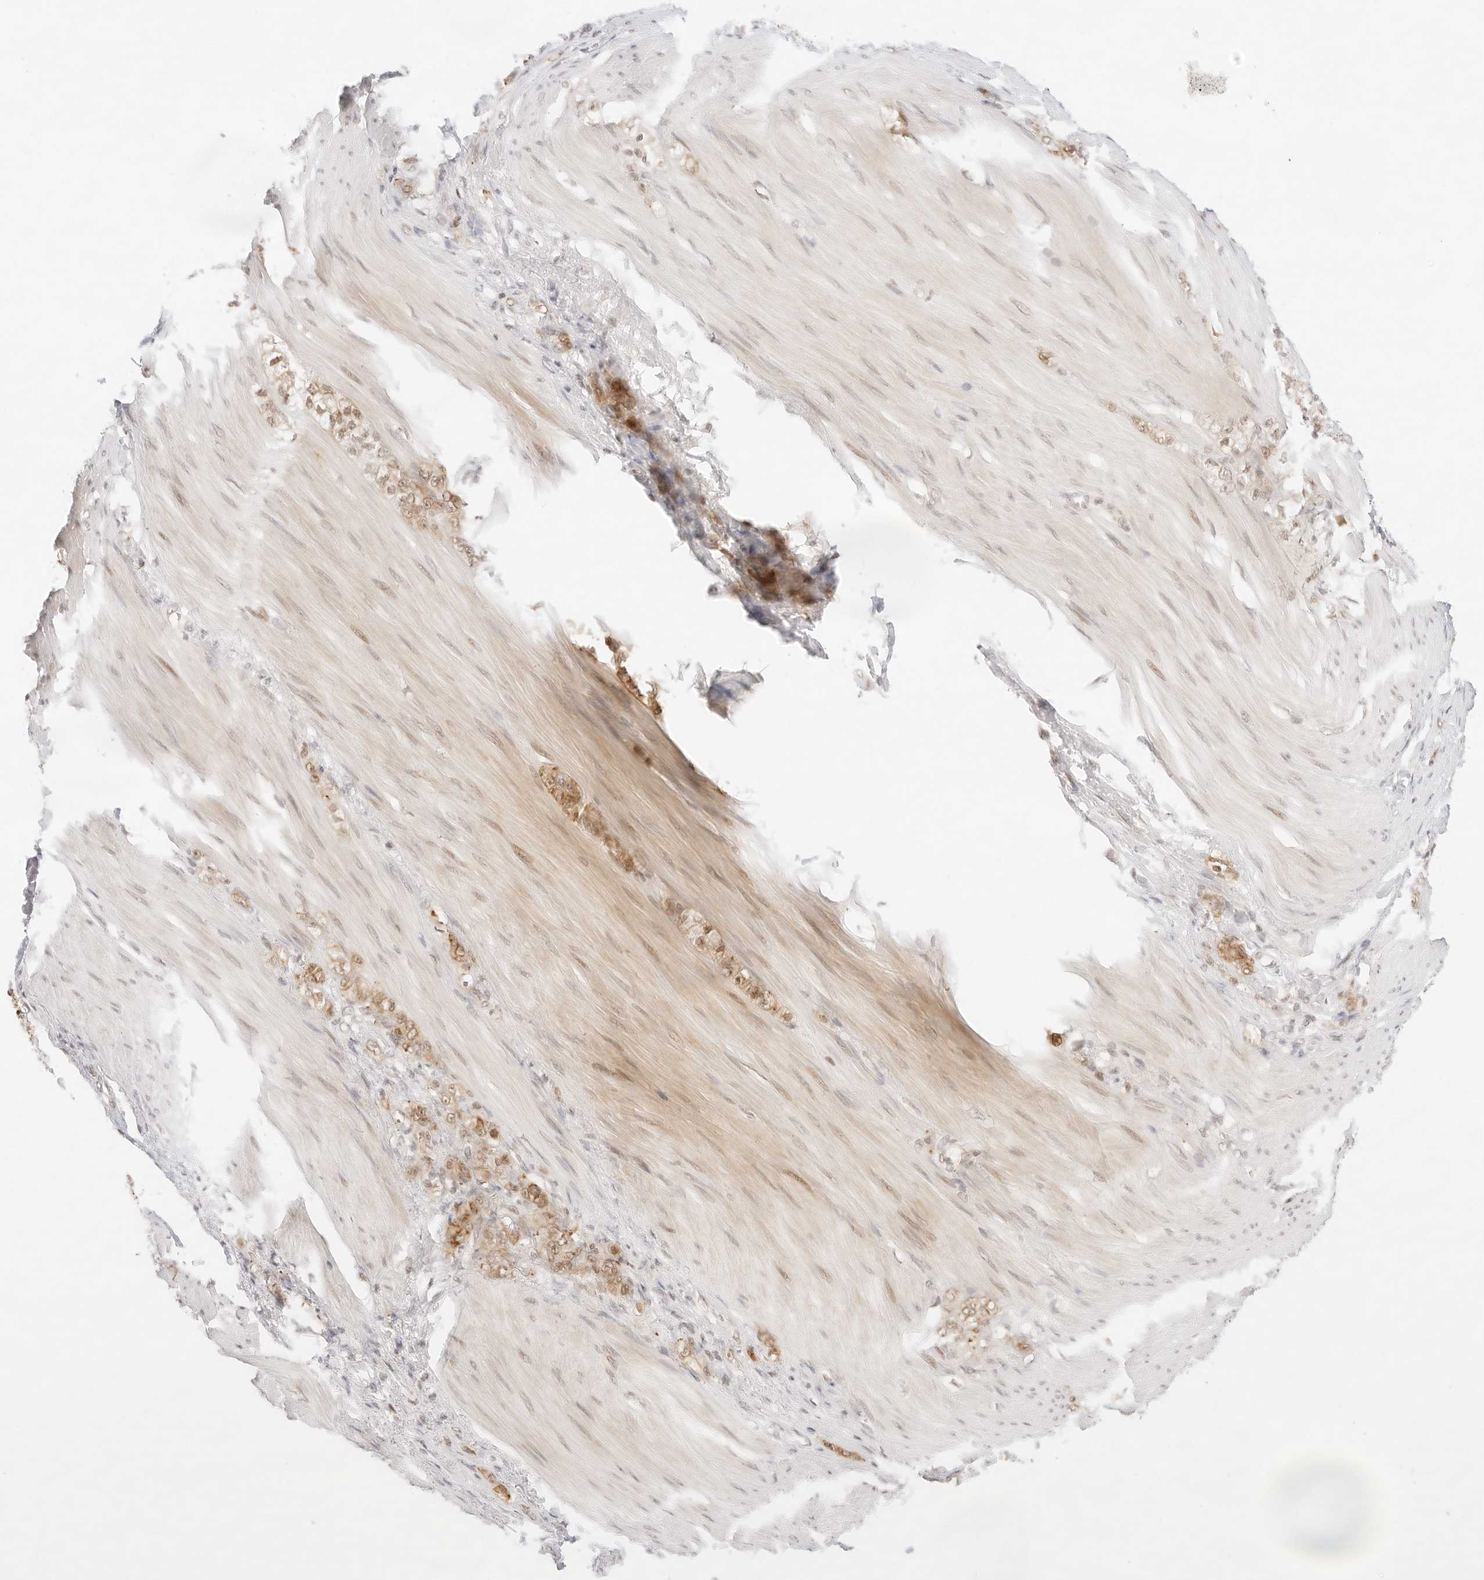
{"staining": {"intensity": "moderate", "quantity": ">75%", "location": "cytoplasmic/membranous,nuclear"}, "tissue": "stomach cancer", "cell_type": "Tumor cells", "image_type": "cancer", "snomed": [{"axis": "morphology", "description": "Normal tissue, NOS"}, {"axis": "morphology", "description": "Adenocarcinoma, NOS"}, {"axis": "topography", "description": "Stomach"}], "caption": "Stomach adenocarcinoma stained with a brown dye exhibits moderate cytoplasmic/membranous and nuclear positive positivity in approximately >75% of tumor cells.", "gene": "GNAS", "patient": {"sex": "male", "age": 82}}